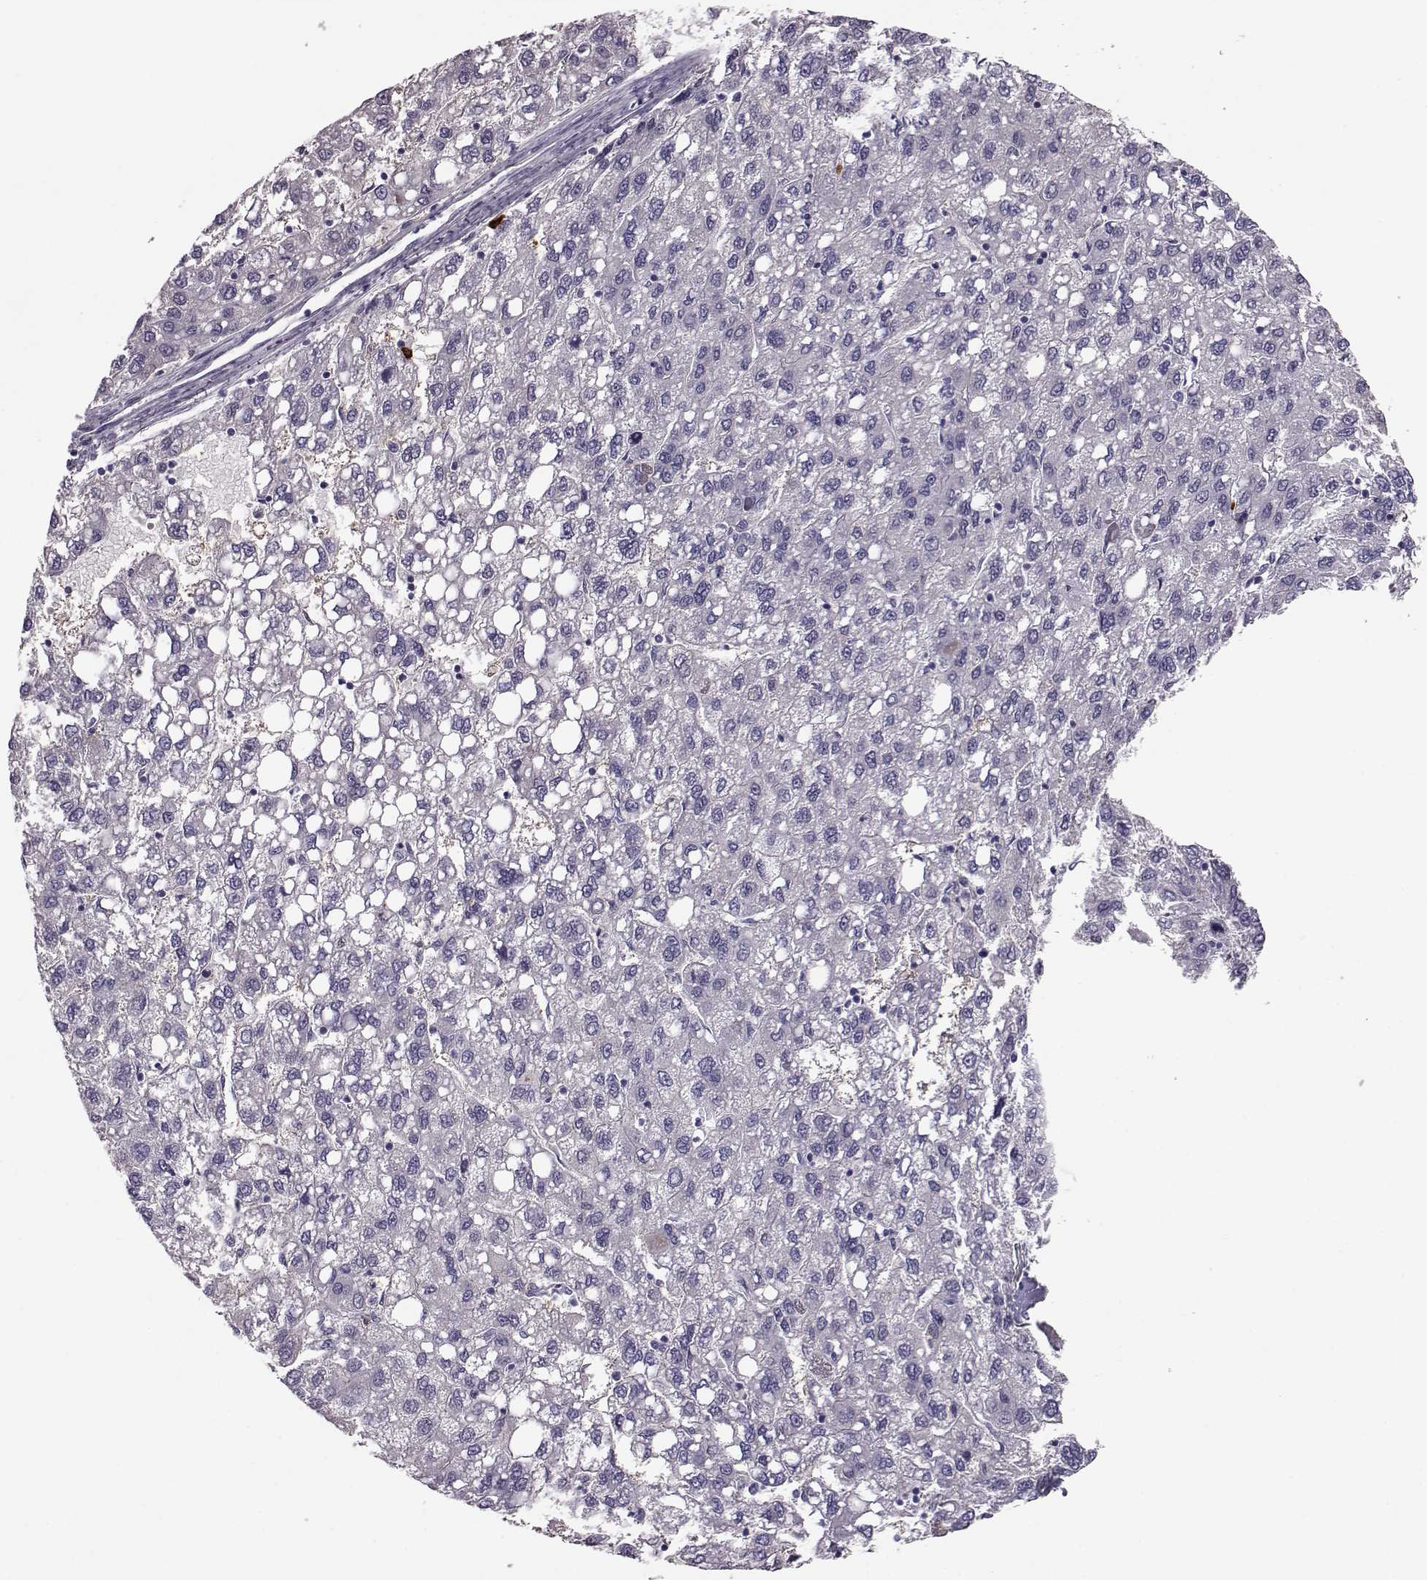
{"staining": {"intensity": "negative", "quantity": "none", "location": "none"}, "tissue": "liver cancer", "cell_type": "Tumor cells", "image_type": "cancer", "snomed": [{"axis": "morphology", "description": "Carcinoma, Hepatocellular, NOS"}, {"axis": "topography", "description": "Liver"}], "caption": "Immunohistochemistry (IHC) histopathology image of neoplastic tissue: liver hepatocellular carcinoma stained with DAB (3,3'-diaminobenzidine) demonstrates no significant protein expression in tumor cells.", "gene": "ADGRG5", "patient": {"sex": "female", "age": 82}}